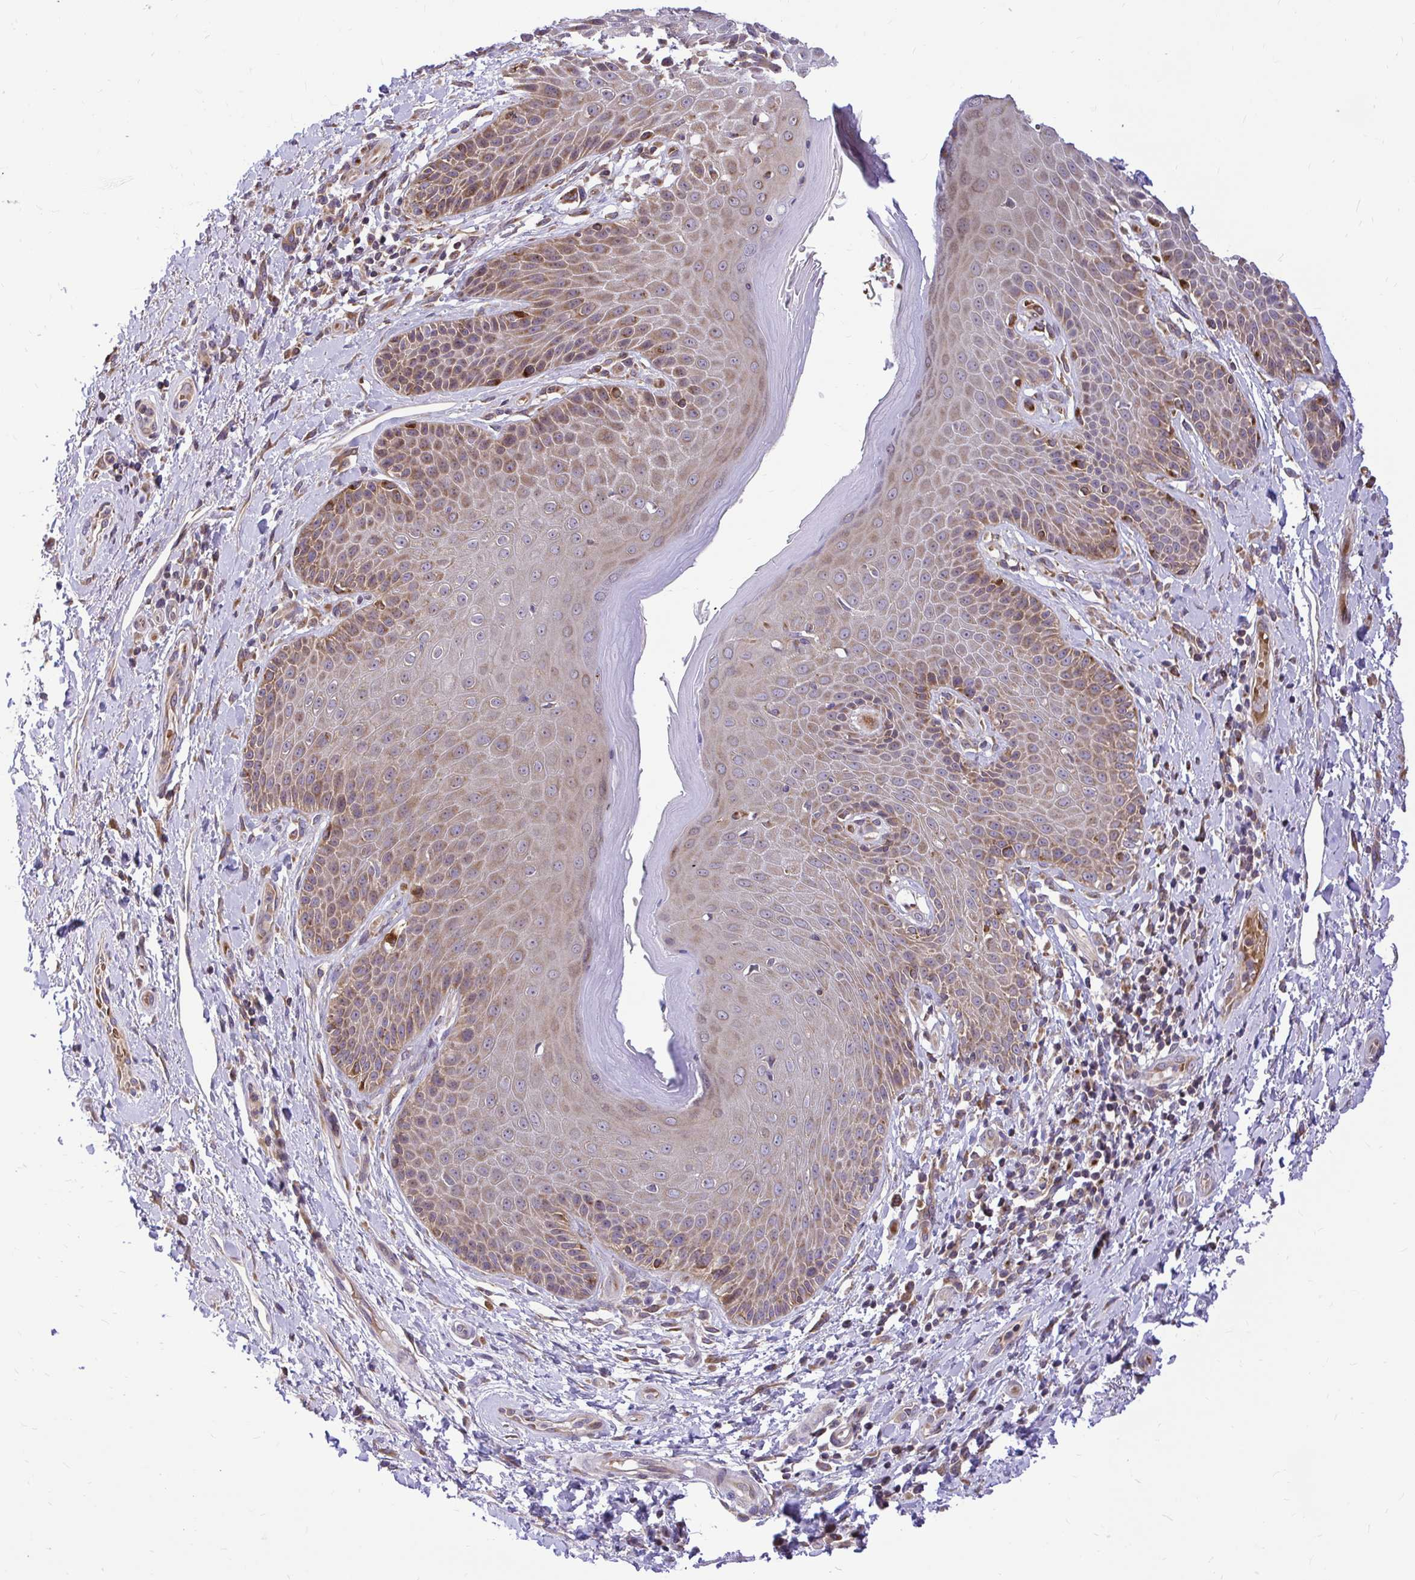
{"staining": {"intensity": "moderate", "quantity": "25%-75%", "location": "cytoplasmic/membranous"}, "tissue": "skin", "cell_type": "Epidermal cells", "image_type": "normal", "snomed": [{"axis": "morphology", "description": "Normal tissue, NOS"}, {"axis": "topography", "description": "Anal"}, {"axis": "topography", "description": "Peripheral nerve tissue"}], "caption": "Epidermal cells demonstrate moderate cytoplasmic/membranous expression in approximately 25%-75% of cells in normal skin.", "gene": "VTI1B", "patient": {"sex": "male", "age": 51}}